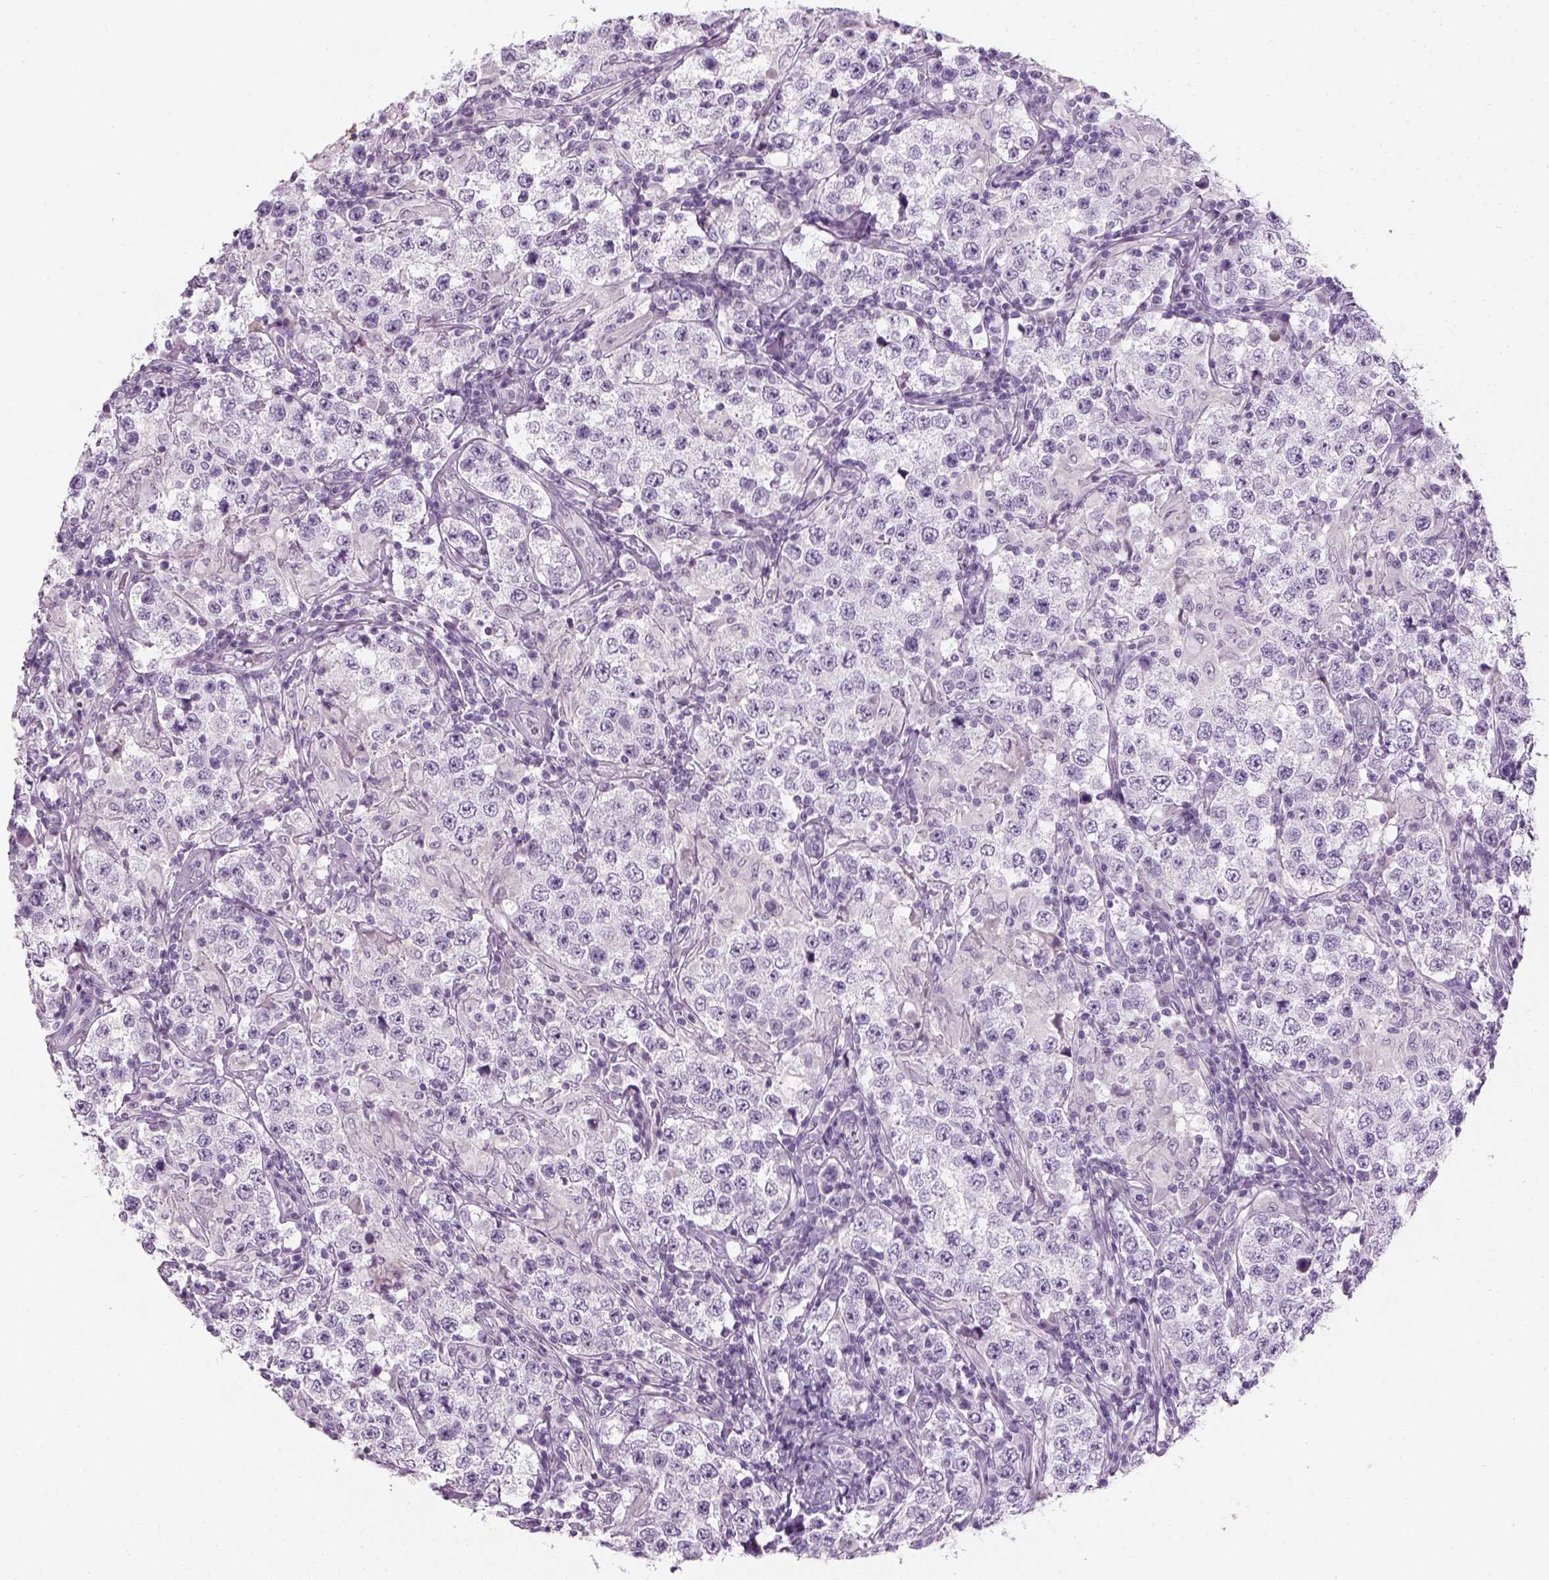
{"staining": {"intensity": "negative", "quantity": "none", "location": "none"}, "tissue": "testis cancer", "cell_type": "Tumor cells", "image_type": "cancer", "snomed": [{"axis": "morphology", "description": "Seminoma, NOS"}, {"axis": "morphology", "description": "Carcinoma, Embryonal, NOS"}, {"axis": "topography", "description": "Testis"}], "caption": "Human testis cancer (embryonal carcinoma) stained for a protein using IHC shows no positivity in tumor cells.", "gene": "TH", "patient": {"sex": "male", "age": 41}}